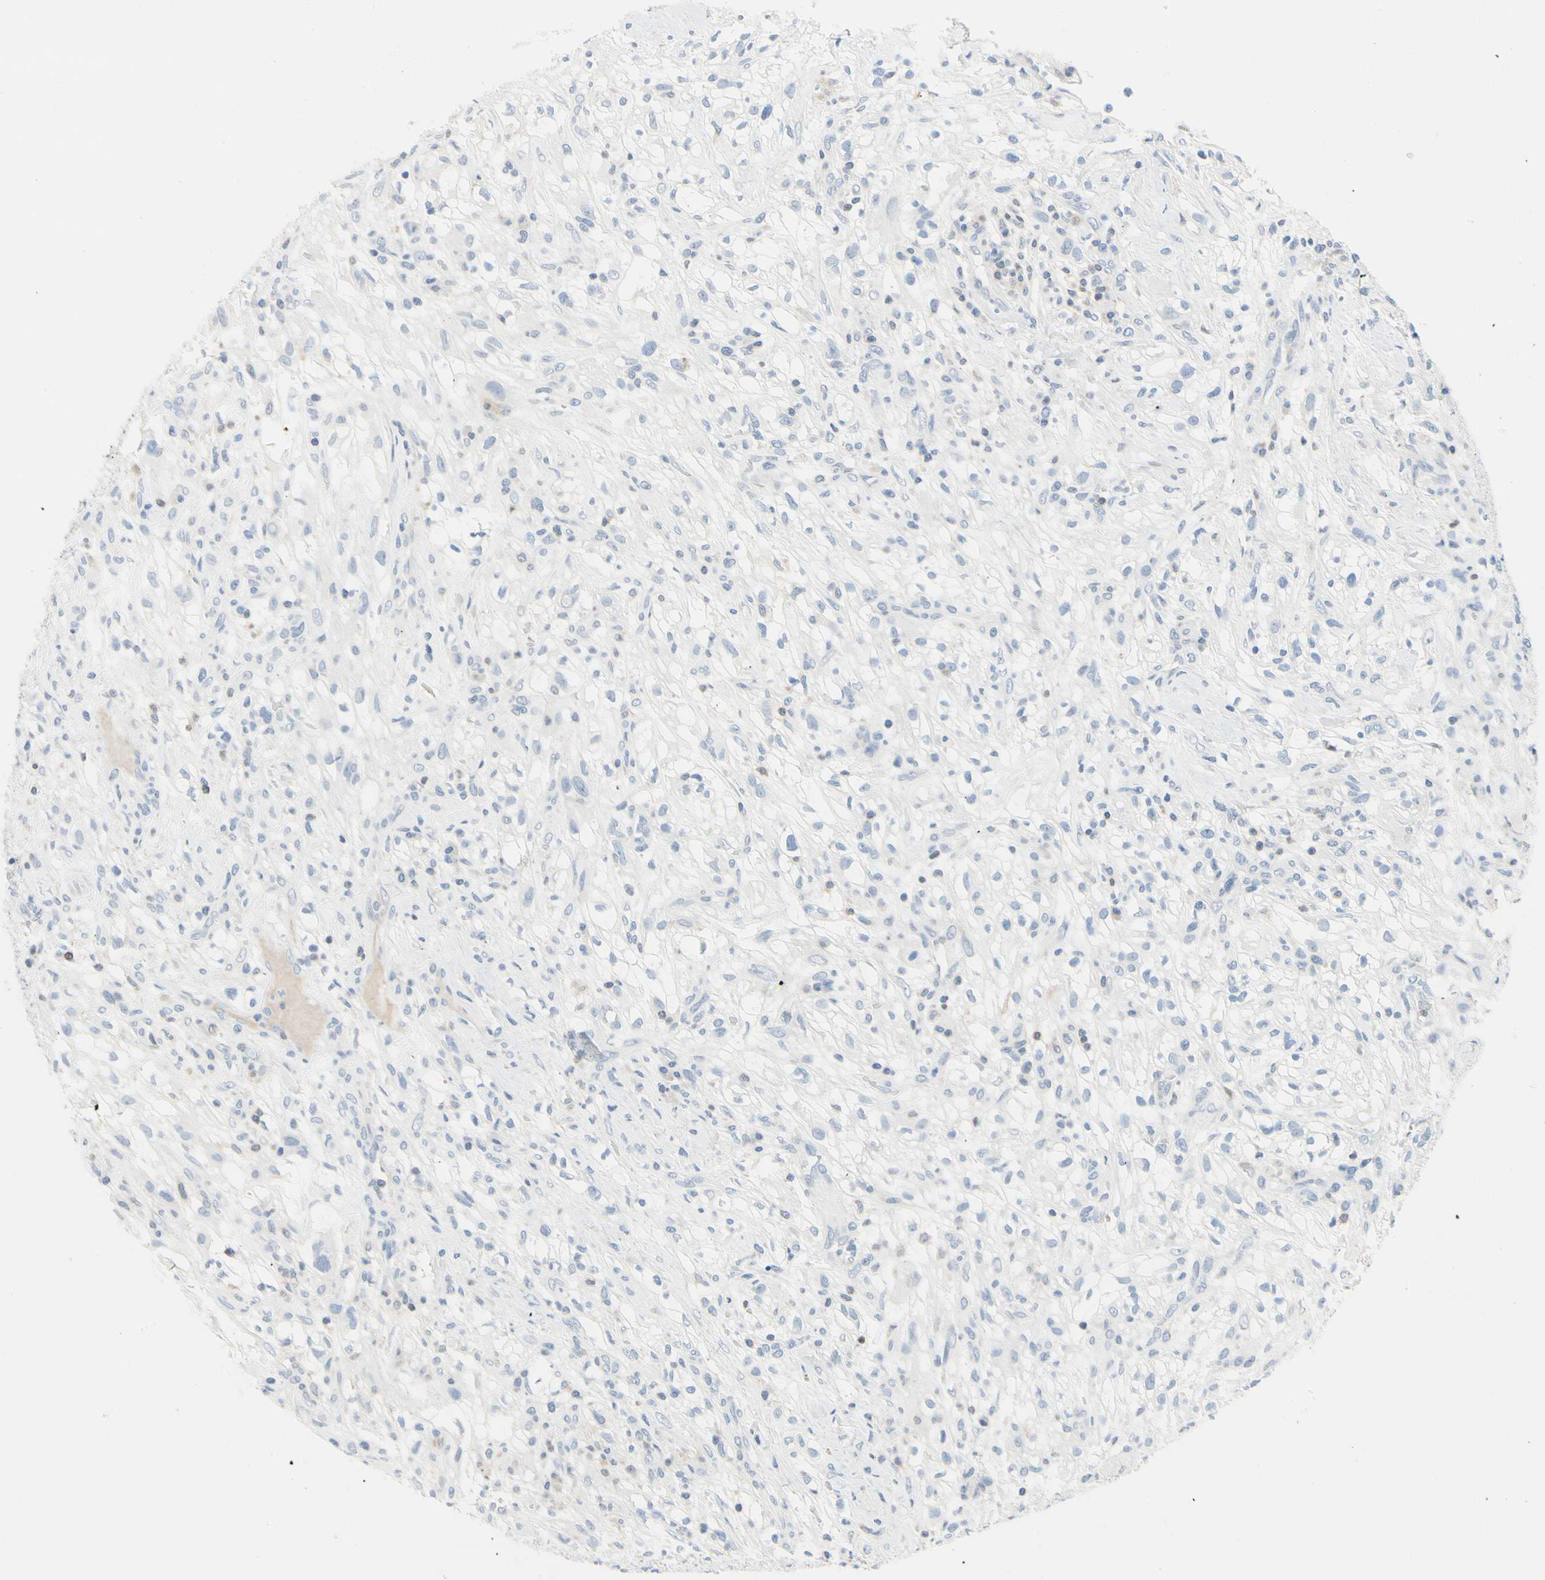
{"staining": {"intensity": "negative", "quantity": "none", "location": "none"}, "tissue": "renal cancer", "cell_type": "Tumor cells", "image_type": "cancer", "snomed": [{"axis": "morphology", "description": "Adenocarcinoma, NOS"}, {"axis": "topography", "description": "Kidney"}], "caption": "An immunohistochemistry (IHC) micrograph of renal cancer is shown. There is no staining in tumor cells of renal cancer.", "gene": "NFATC2", "patient": {"sex": "female", "age": 60}}